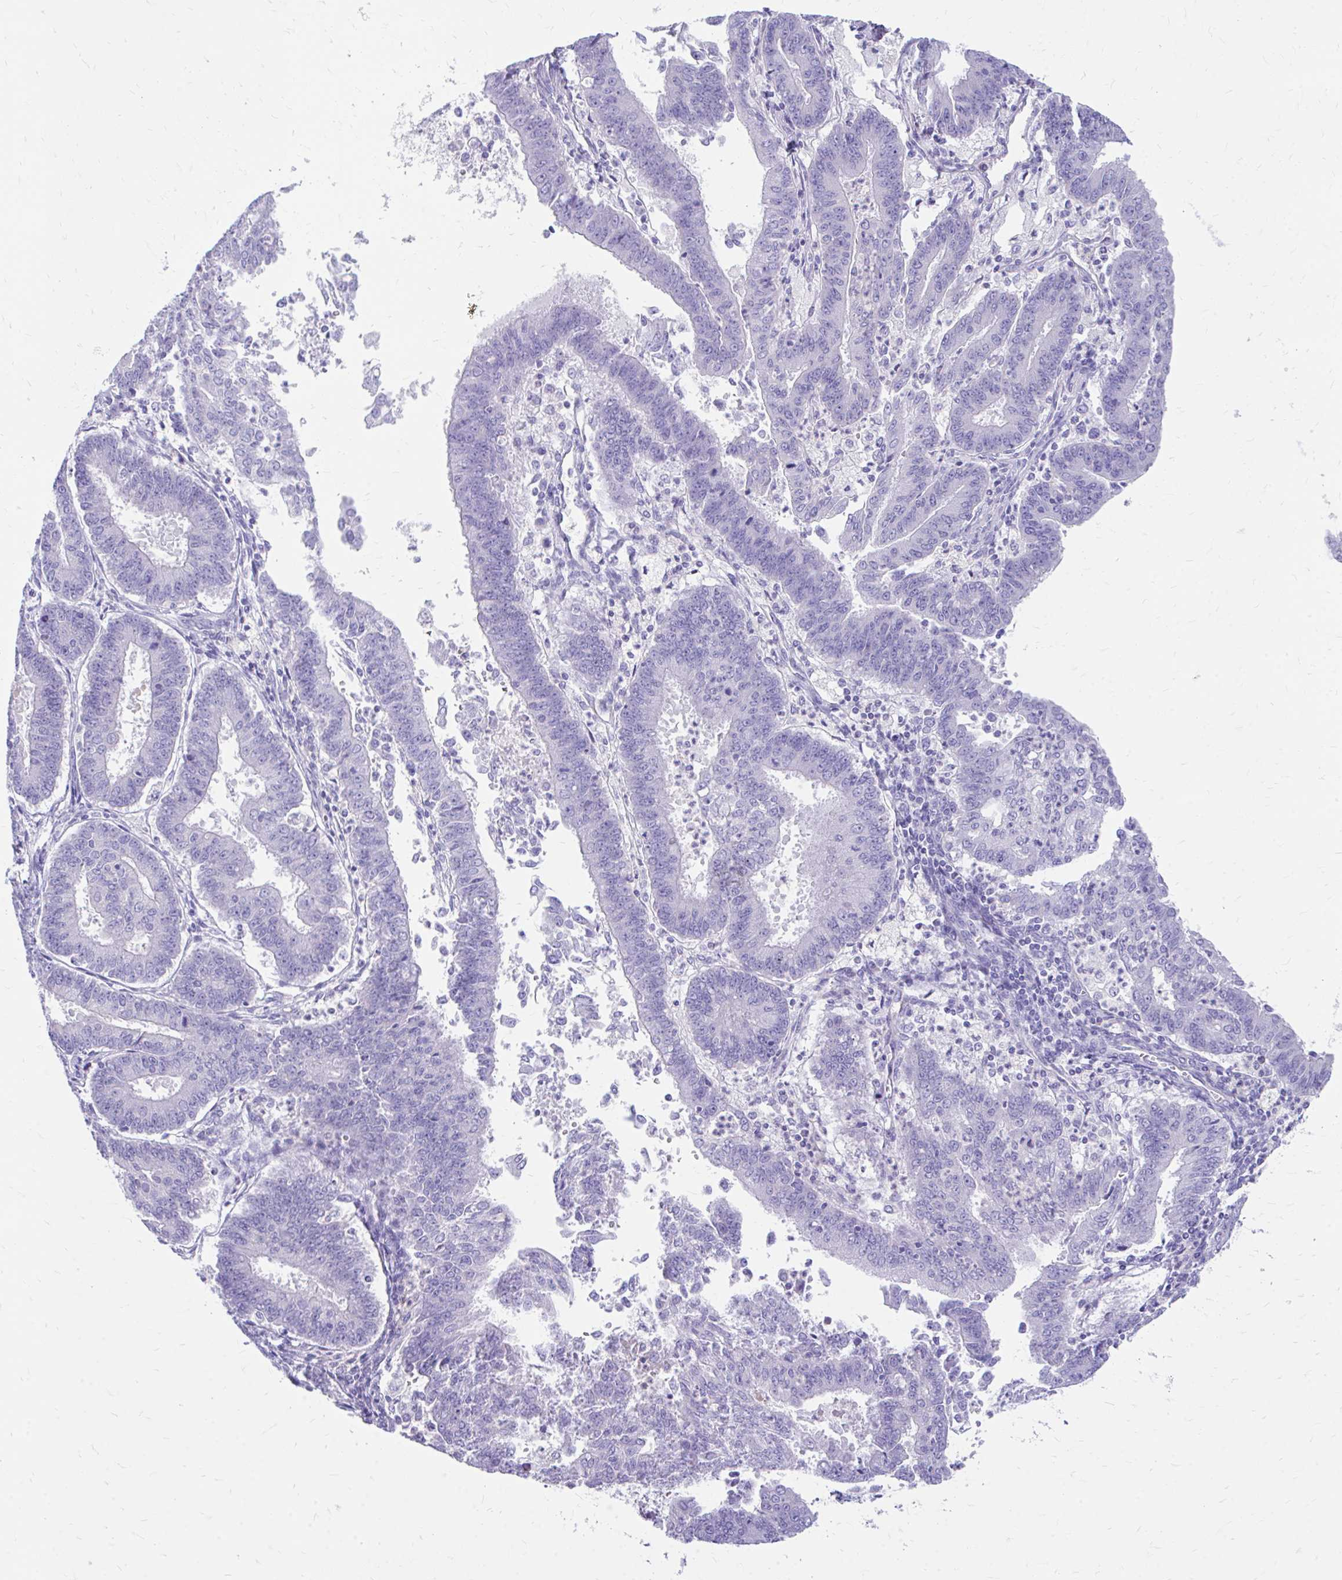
{"staining": {"intensity": "negative", "quantity": "none", "location": "none"}, "tissue": "endometrial cancer", "cell_type": "Tumor cells", "image_type": "cancer", "snomed": [{"axis": "morphology", "description": "Adenocarcinoma, NOS"}, {"axis": "topography", "description": "Endometrium"}], "caption": "This is an immunohistochemistry photomicrograph of endometrial cancer (adenocarcinoma). There is no positivity in tumor cells.", "gene": "KRIT1", "patient": {"sex": "female", "age": 73}}